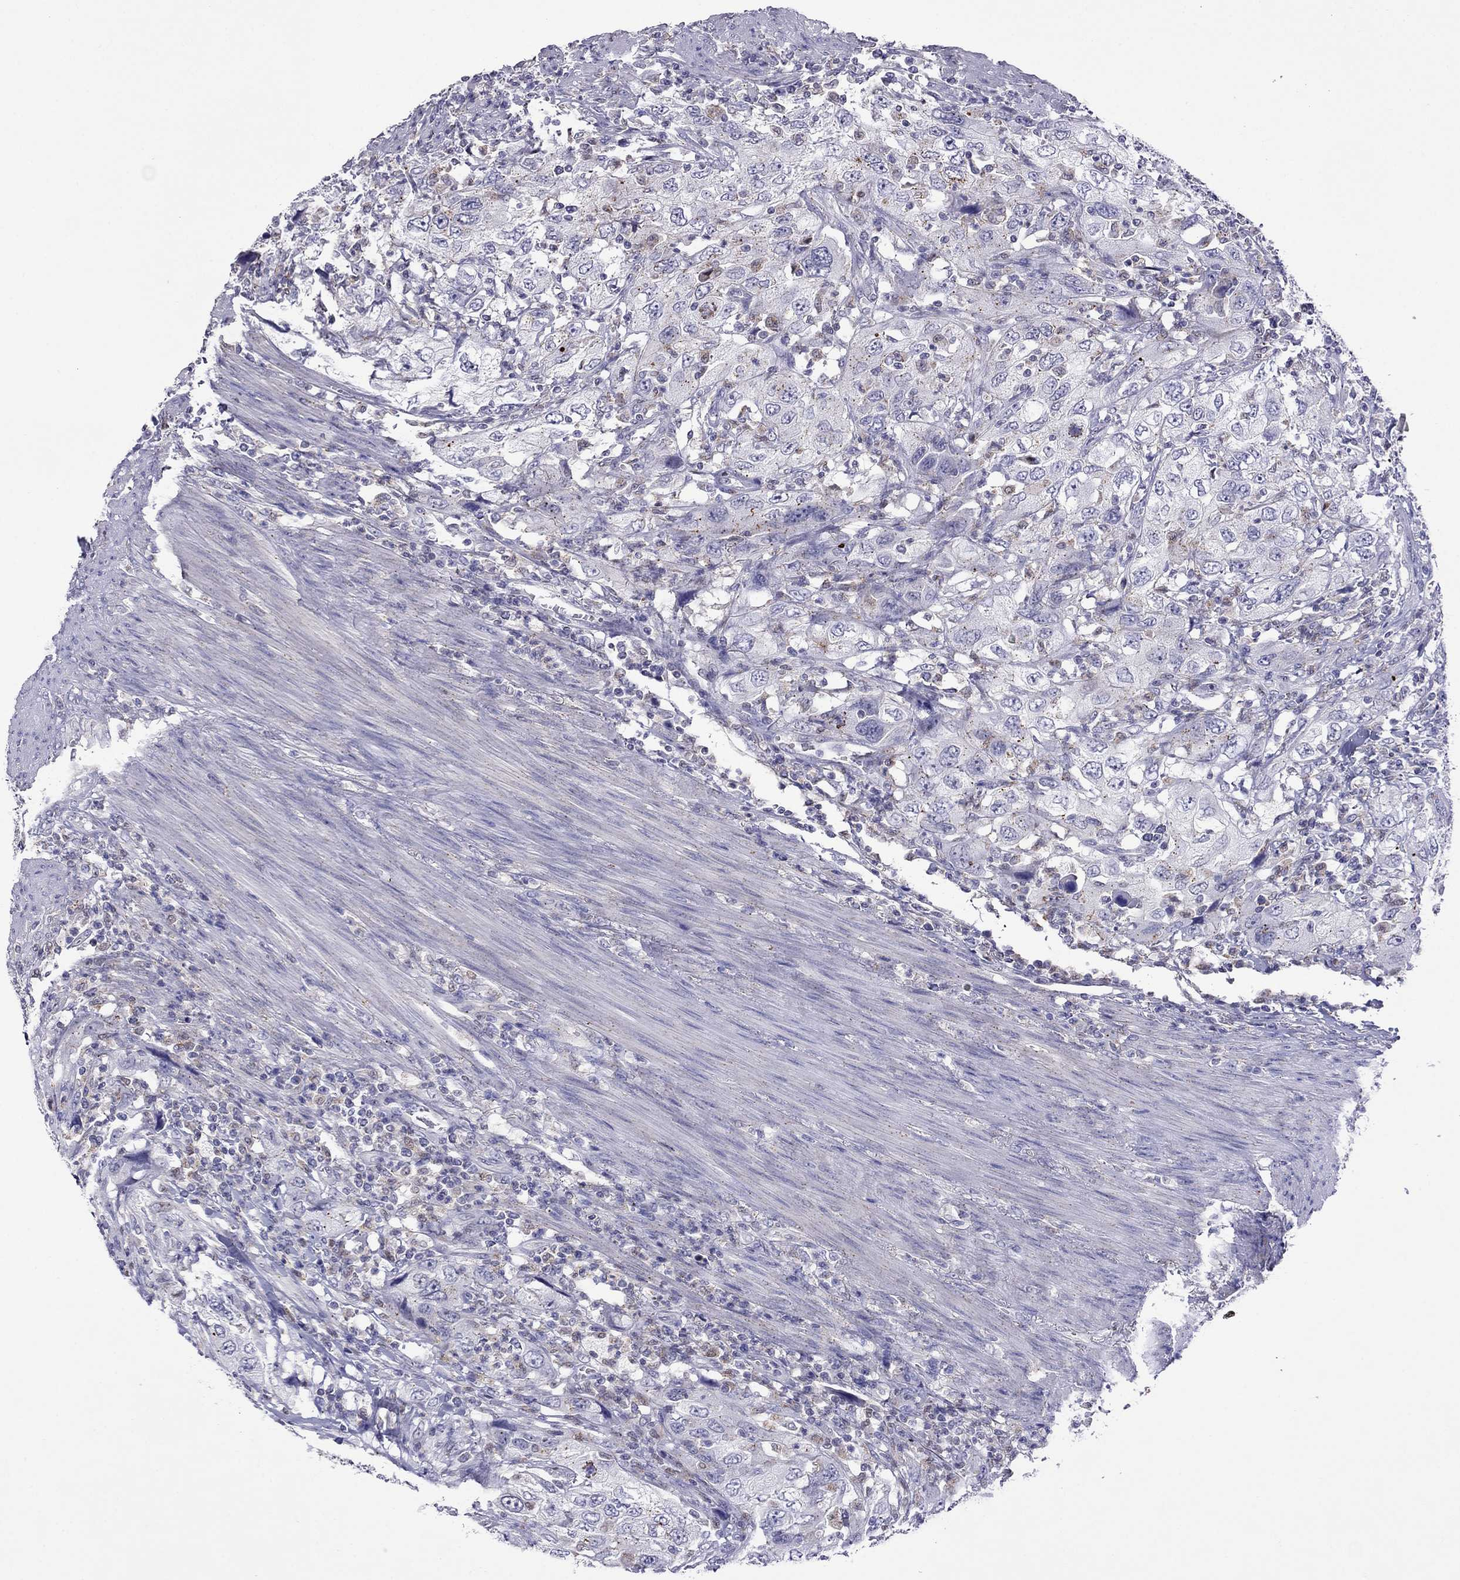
{"staining": {"intensity": "negative", "quantity": "none", "location": "none"}, "tissue": "urothelial cancer", "cell_type": "Tumor cells", "image_type": "cancer", "snomed": [{"axis": "morphology", "description": "Urothelial carcinoma, High grade"}, {"axis": "topography", "description": "Urinary bladder"}], "caption": "Protein analysis of urothelial cancer reveals no significant positivity in tumor cells. (Stains: DAB (3,3'-diaminobenzidine) IHC with hematoxylin counter stain, Microscopy: brightfield microscopy at high magnification).", "gene": "MPZ", "patient": {"sex": "male", "age": 76}}